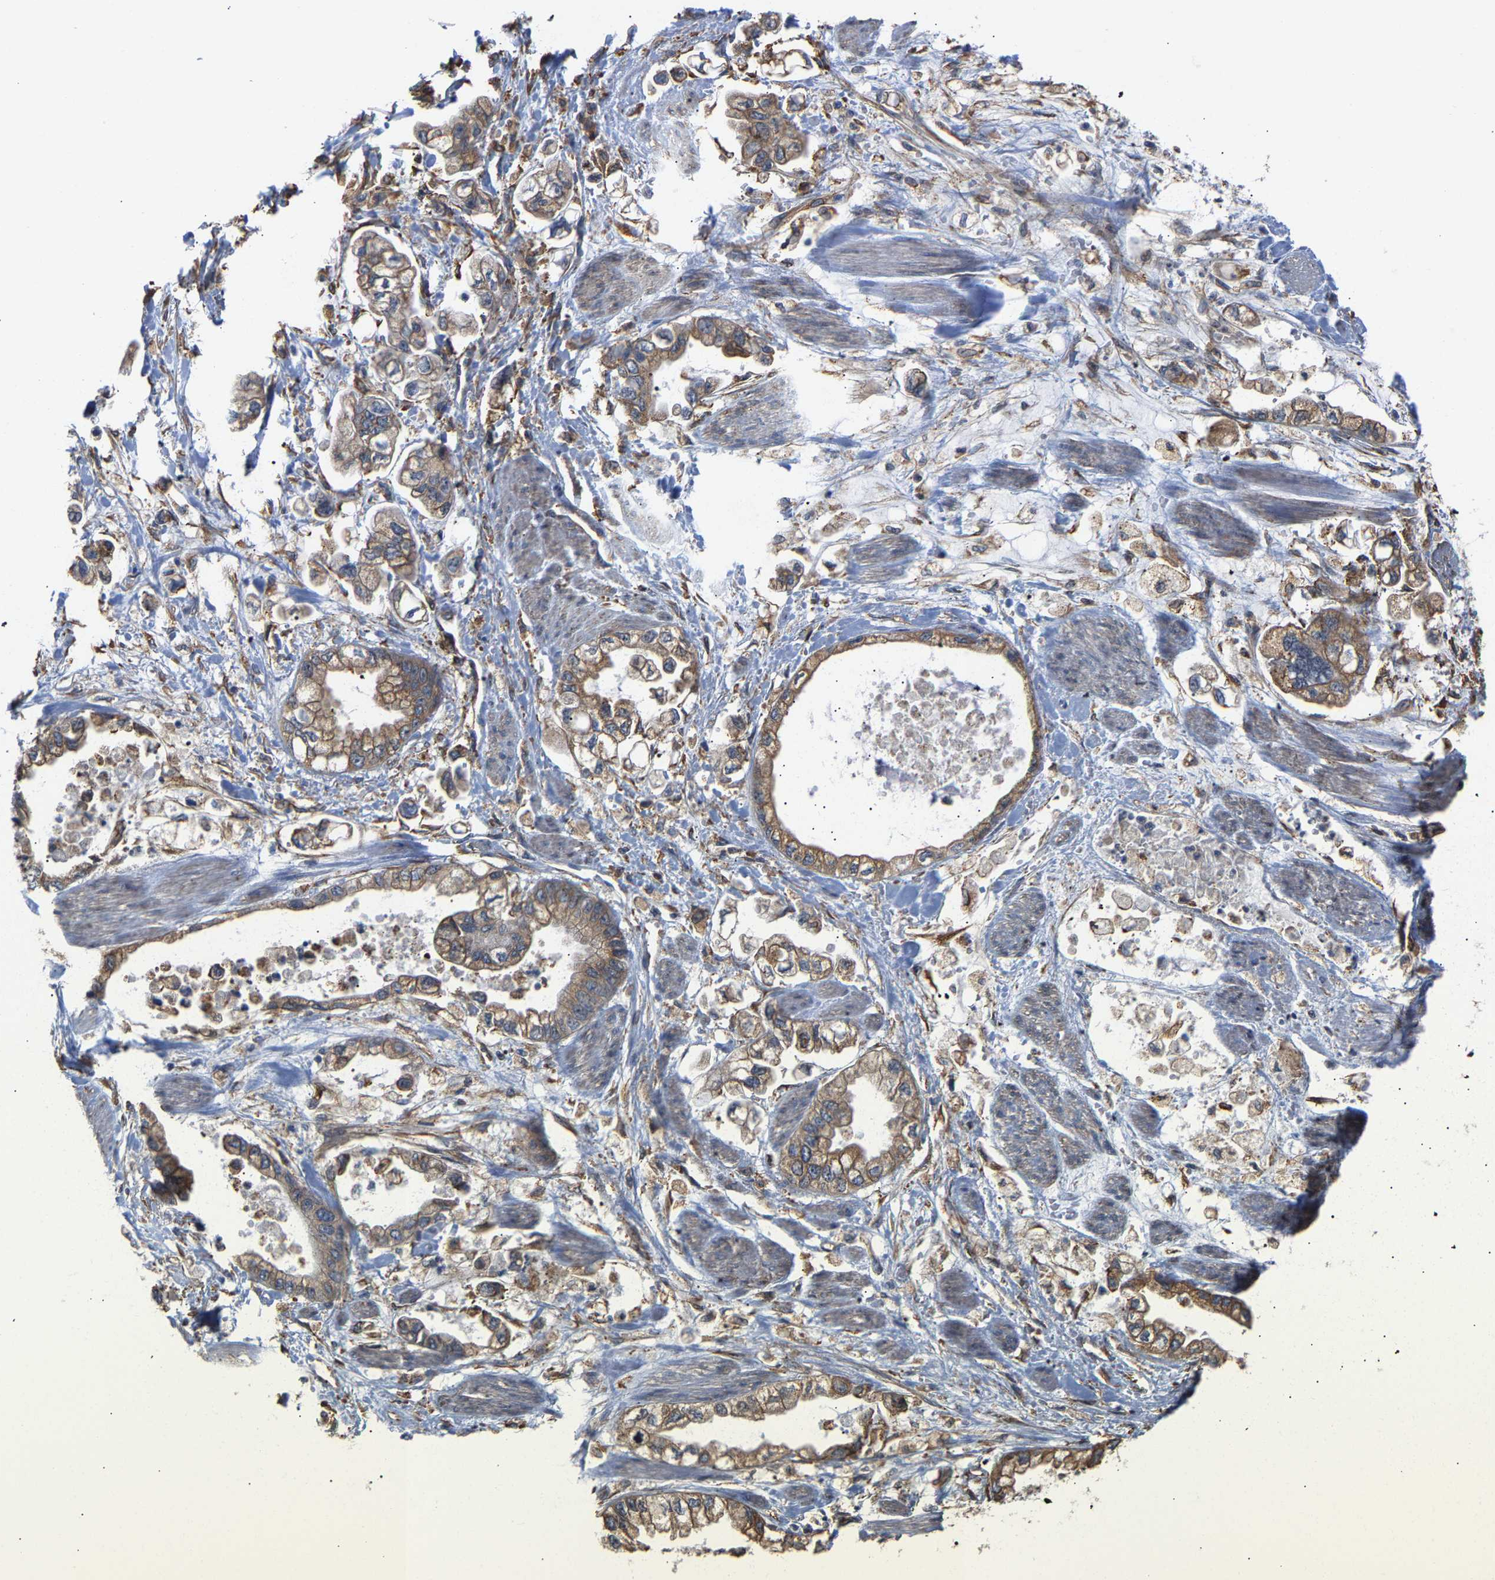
{"staining": {"intensity": "moderate", "quantity": ">75%", "location": "cytoplasmic/membranous"}, "tissue": "stomach cancer", "cell_type": "Tumor cells", "image_type": "cancer", "snomed": [{"axis": "morphology", "description": "Normal tissue, NOS"}, {"axis": "morphology", "description": "Adenocarcinoma, NOS"}, {"axis": "topography", "description": "Stomach"}], "caption": "Immunohistochemistry (IHC) photomicrograph of neoplastic tissue: human adenocarcinoma (stomach) stained using immunohistochemistry (IHC) exhibits medium levels of moderate protein expression localized specifically in the cytoplasmic/membranous of tumor cells, appearing as a cytoplasmic/membranous brown color.", "gene": "ARAP1", "patient": {"sex": "male", "age": 62}}